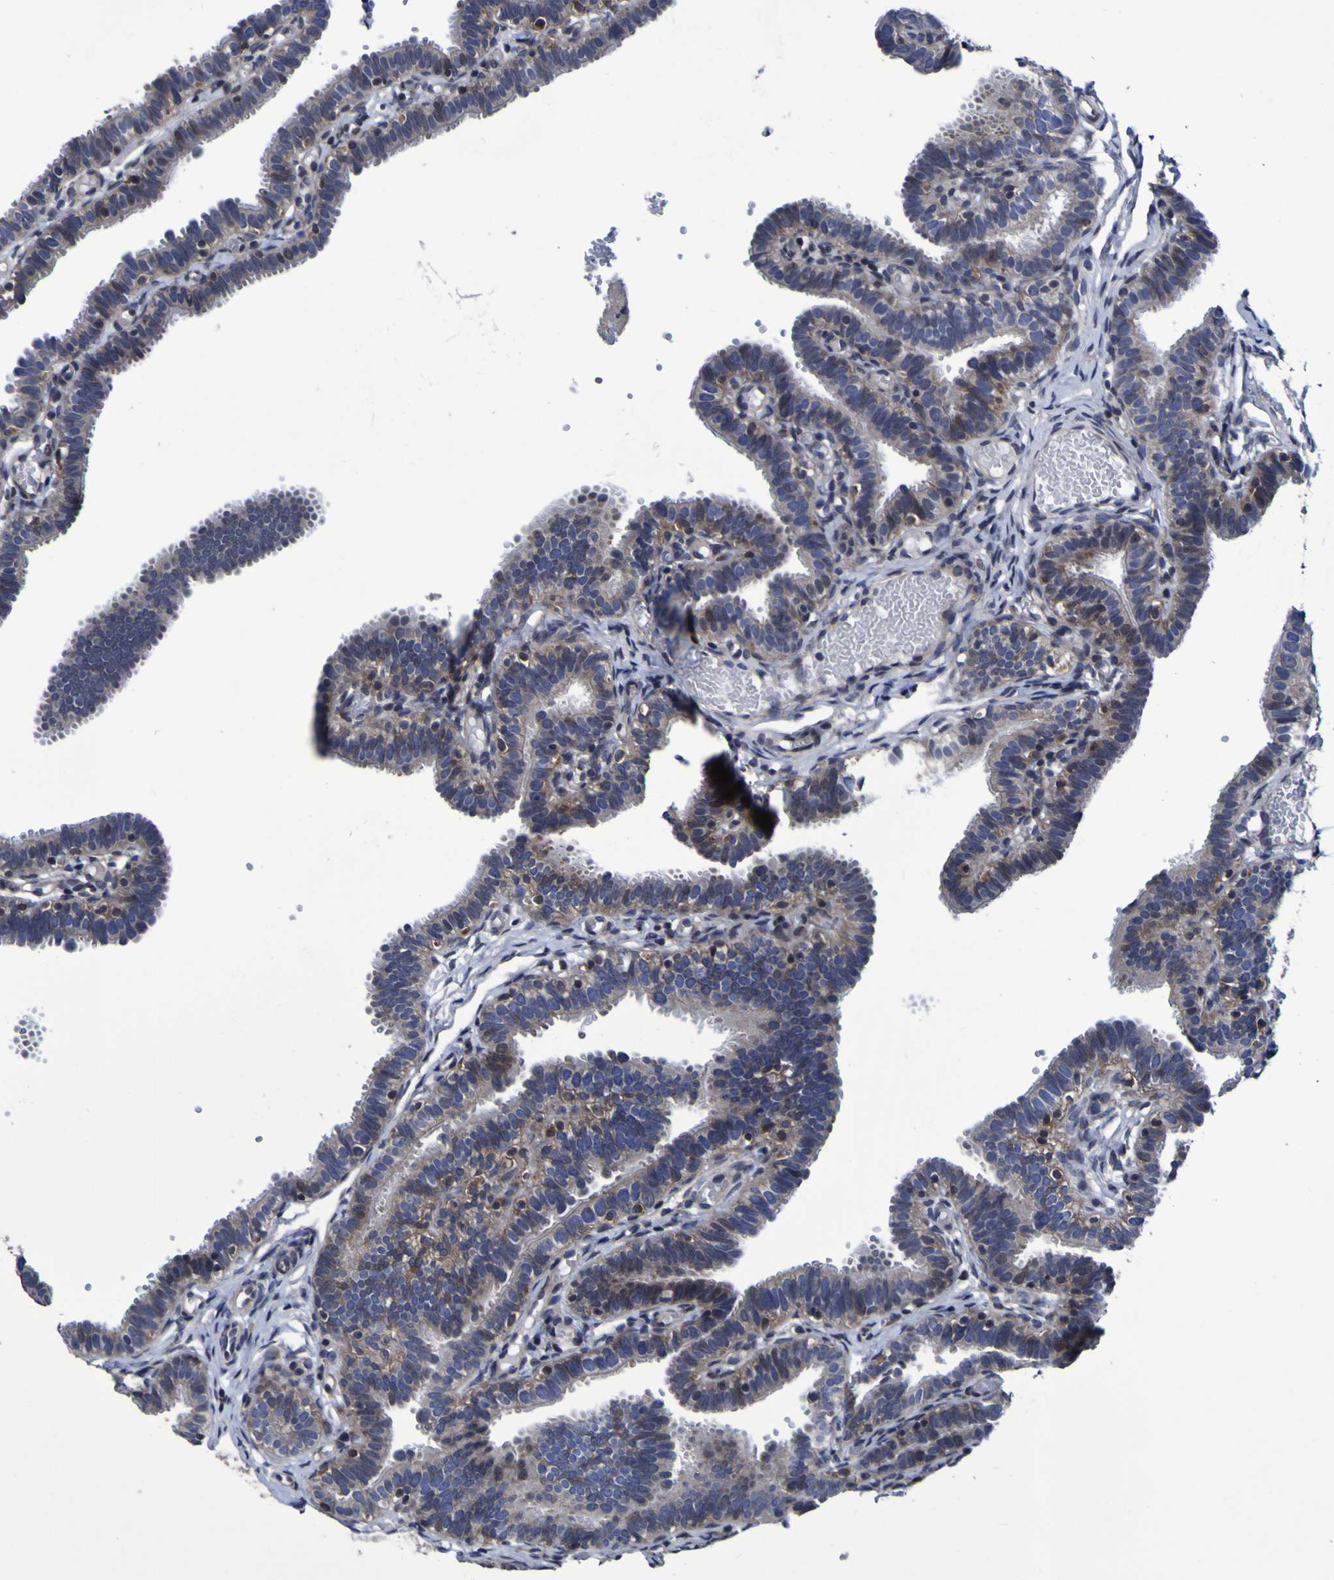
{"staining": {"intensity": "weak", "quantity": "25%-75%", "location": "cytoplasmic/membranous"}, "tissue": "fallopian tube", "cell_type": "Glandular cells", "image_type": "normal", "snomed": [{"axis": "morphology", "description": "Normal tissue, NOS"}, {"axis": "topography", "description": "Fallopian tube"}, {"axis": "topography", "description": "Placenta"}], "caption": "Protein expression analysis of unremarkable fallopian tube shows weak cytoplasmic/membranous positivity in approximately 25%-75% of glandular cells. (IHC, brightfield microscopy, high magnification).", "gene": "P3H1", "patient": {"sex": "female", "age": 34}}